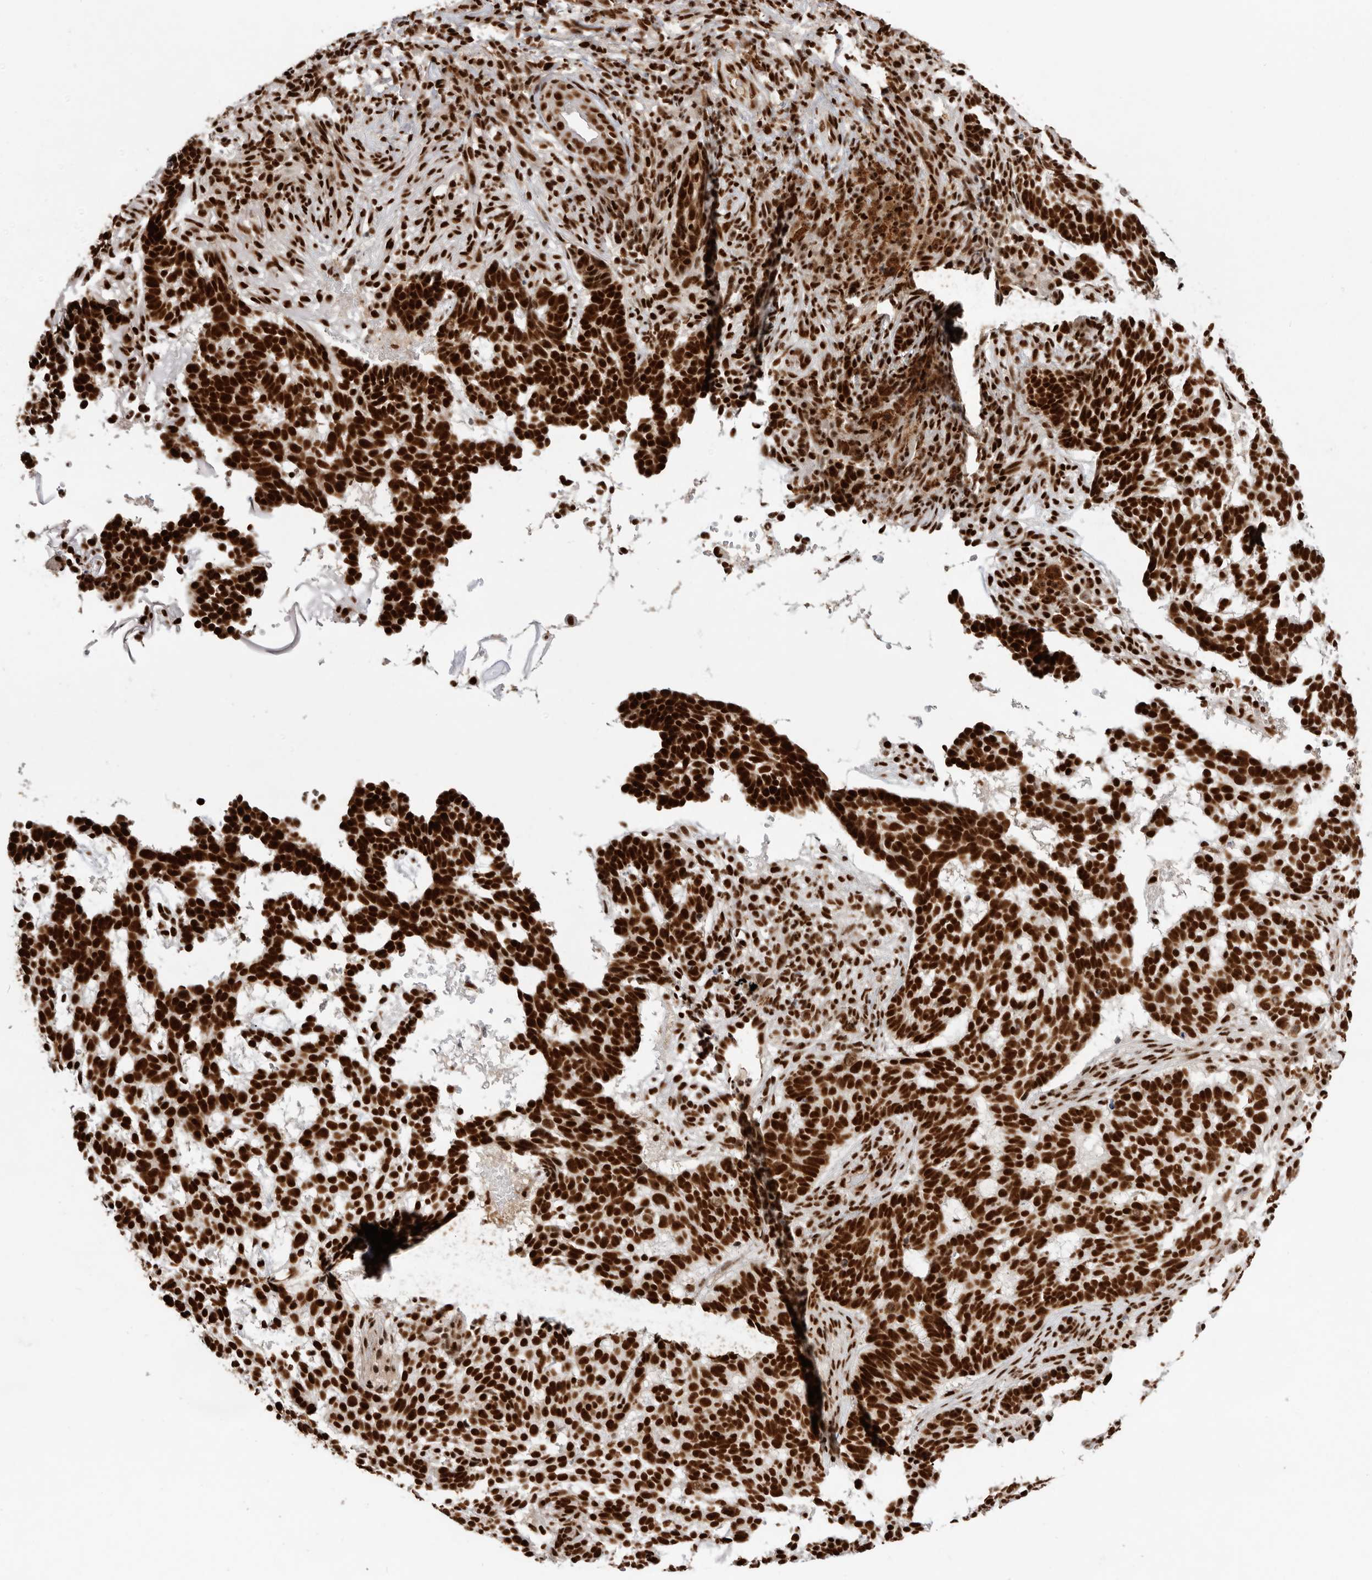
{"staining": {"intensity": "strong", "quantity": ">75%", "location": "nuclear"}, "tissue": "skin cancer", "cell_type": "Tumor cells", "image_type": "cancer", "snomed": [{"axis": "morphology", "description": "Basal cell carcinoma"}, {"axis": "topography", "description": "Skin"}], "caption": "This histopathology image displays basal cell carcinoma (skin) stained with IHC to label a protein in brown. The nuclear of tumor cells show strong positivity for the protein. Nuclei are counter-stained blue.", "gene": "CHTOP", "patient": {"sex": "male", "age": 85}}